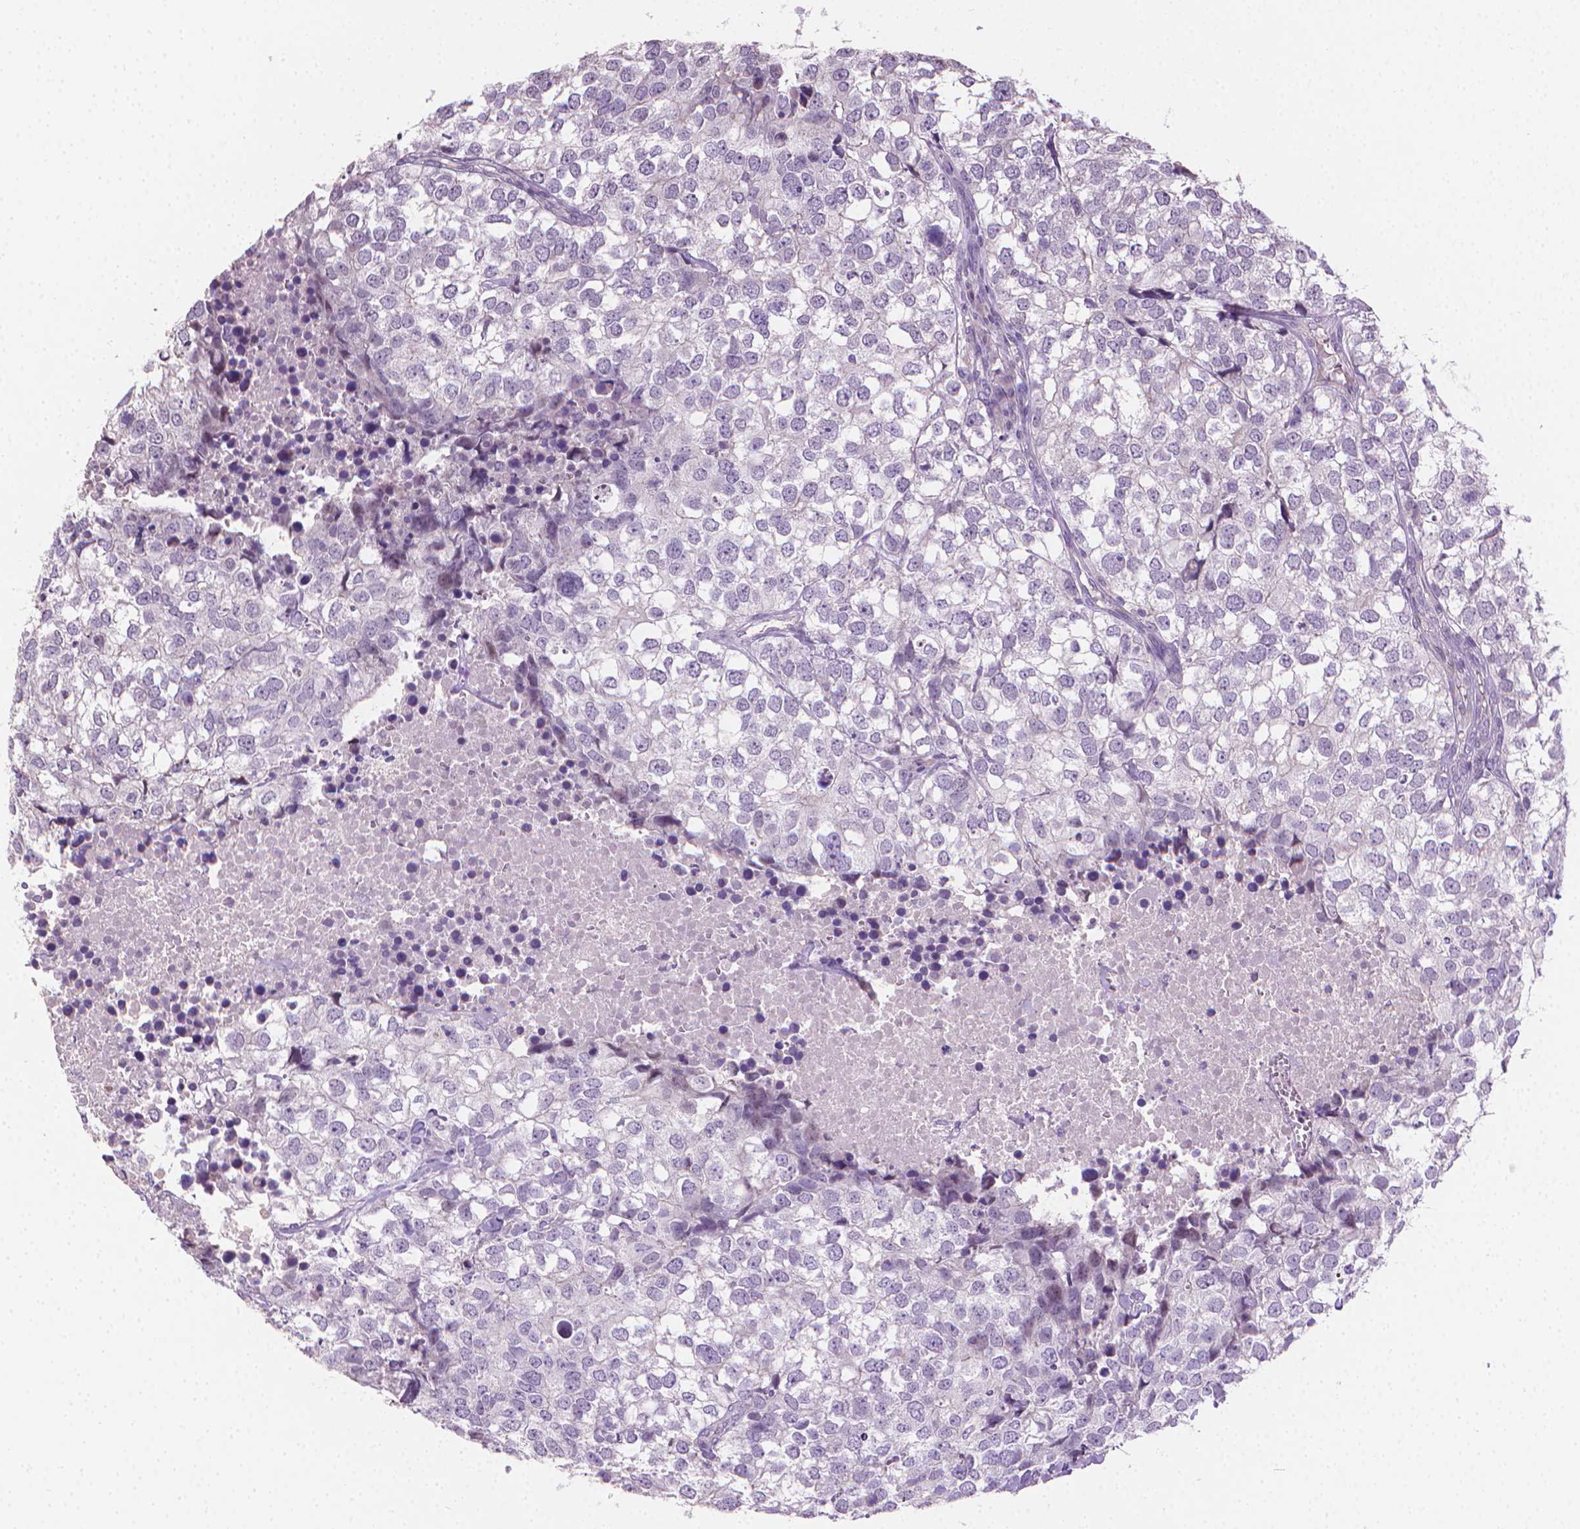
{"staining": {"intensity": "negative", "quantity": "none", "location": "none"}, "tissue": "breast cancer", "cell_type": "Tumor cells", "image_type": "cancer", "snomed": [{"axis": "morphology", "description": "Duct carcinoma"}, {"axis": "topography", "description": "Breast"}], "caption": "DAB immunohistochemical staining of human breast invasive ductal carcinoma demonstrates no significant staining in tumor cells. (DAB IHC visualized using brightfield microscopy, high magnification).", "gene": "CLXN", "patient": {"sex": "female", "age": 30}}